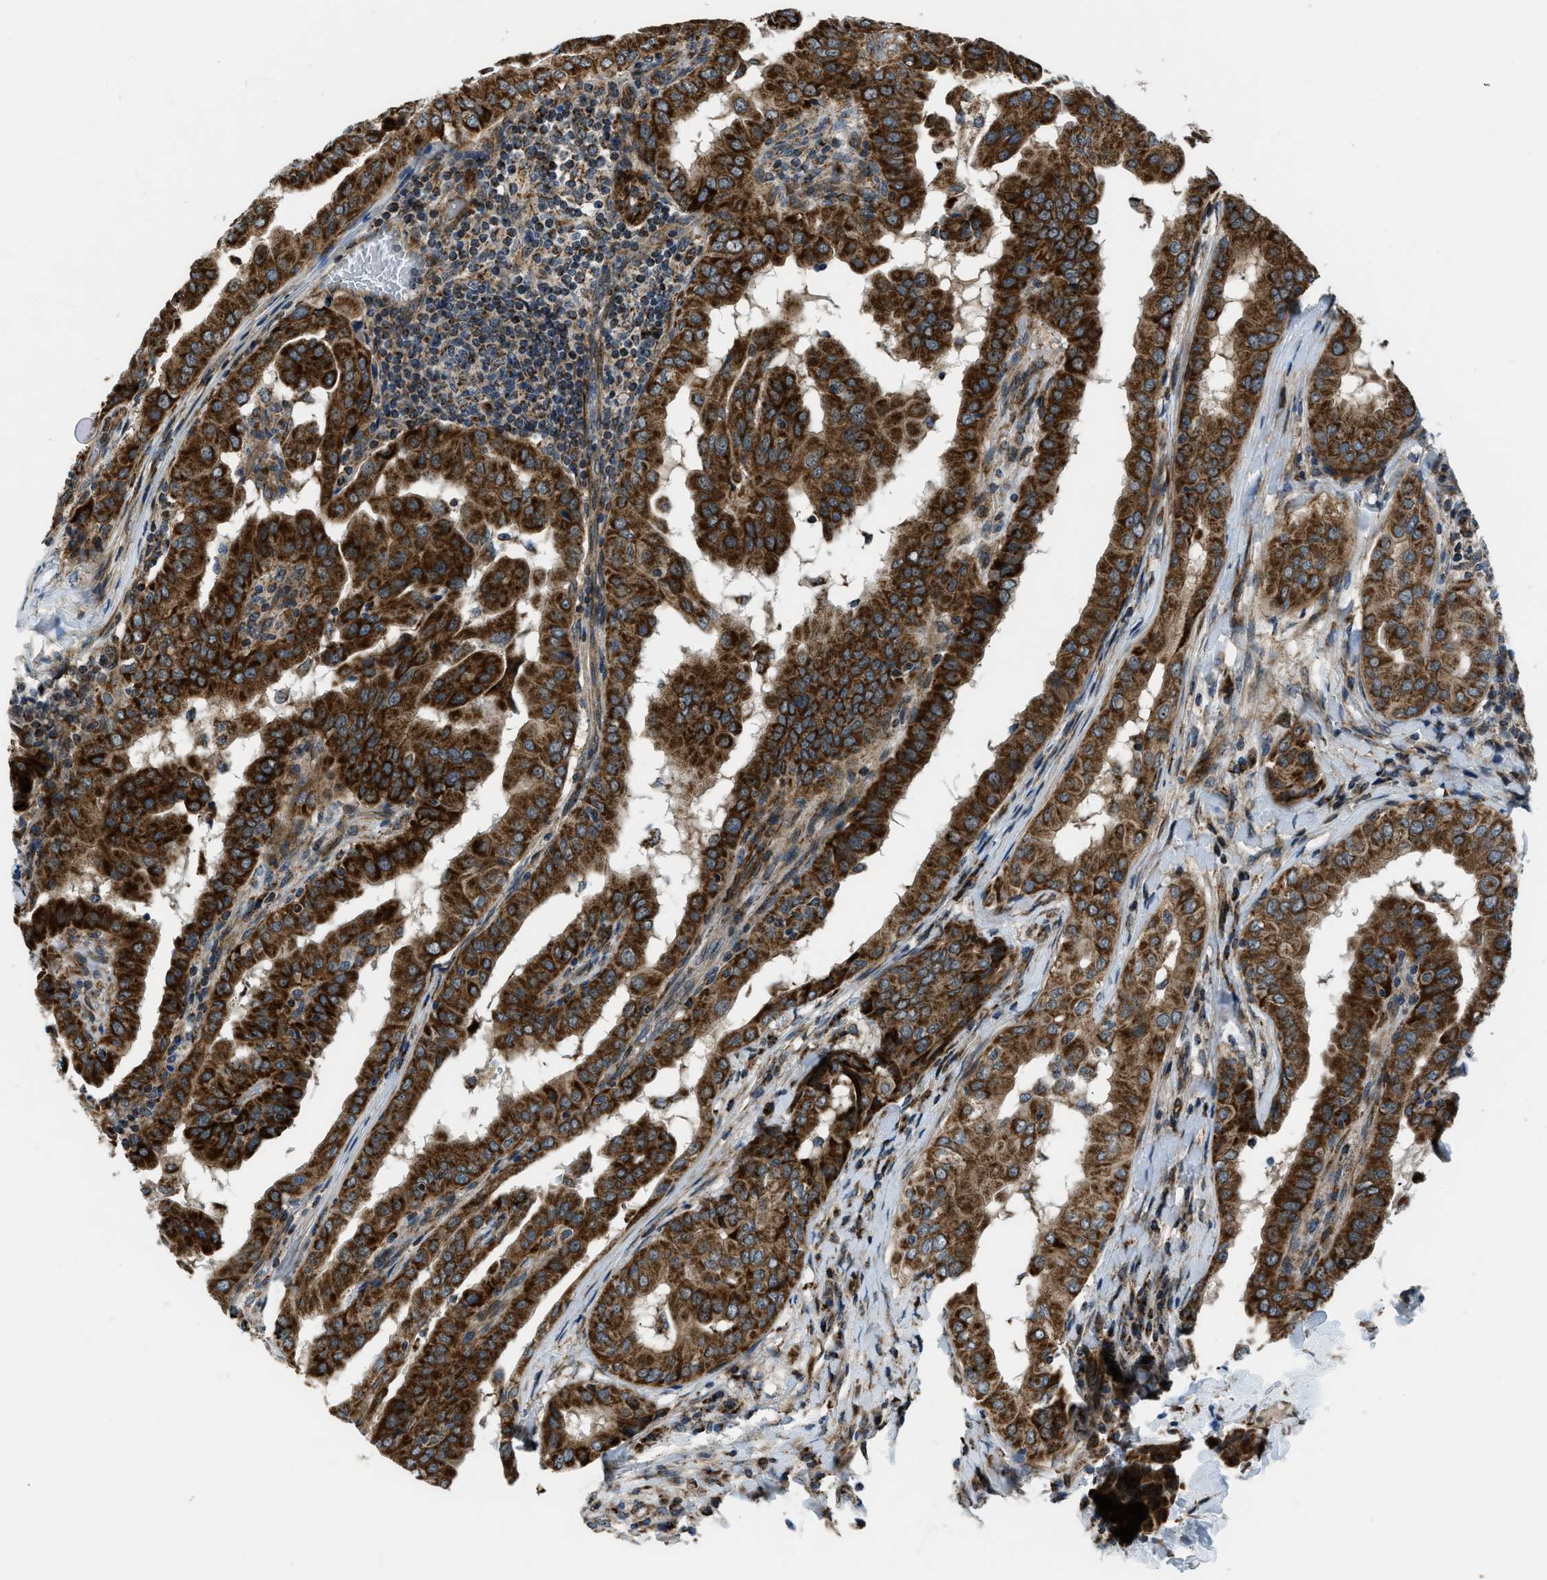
{"staining": {"intensity": "strong", "quantity": ">75%", "location": "cytoplasmic/membranous"}, "tissue": "thyroid cancer", "cell_type": "Tumor cells", "image_type": "cancer", "snomed": [{"axis": "morphology", "description": "Papillary adenocarcinoma, NOS"}, {"axis": "topography", "description": "Thyroid gland"}], "caption": "Protein expression analysis of human thyroid papillary adenocarcinoma reveals strong cytoplasmic/membranous positivity in approximately >75% of tumor cells. (brown staining indicates protein expression, while blue staining denotes nuclei).", "gene": "GSDME", "patient": {"sex": "male", "age": 33}}